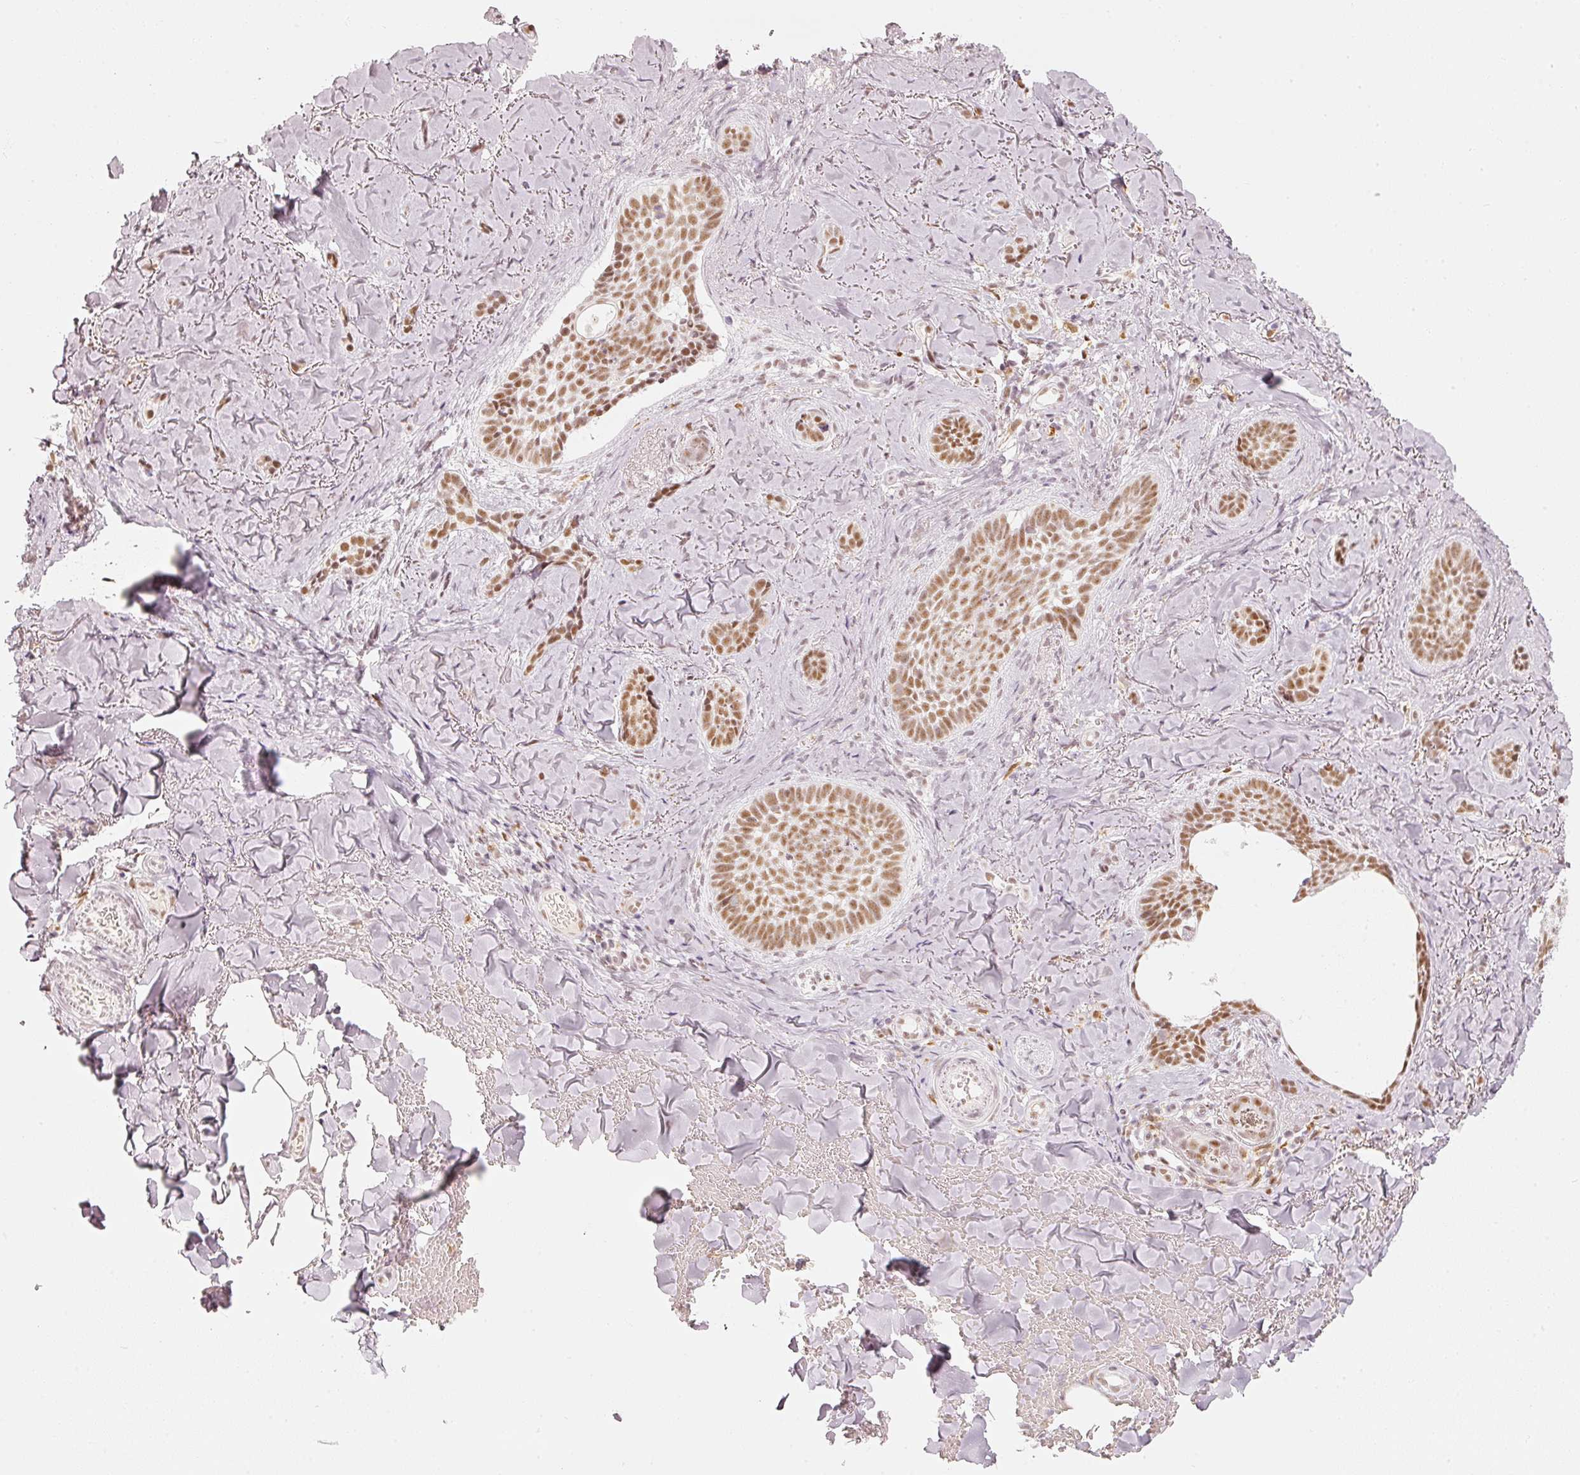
{"staining": {"intensity": "moderate", "quantity": ">75%", "location": "nuclear"}, "tissue": "skin cancer", "cell_type": "Tumor cells", "image_type": "cancer", "snomed": [{"axis": "morphology", "description": "Basal cell carcinoma"}, {"axis": "topography", "description": "Skin"}], "caption": "High-magnification brightfield microscopy of skin basal cell carcinoma stained with DAB (3,3'-diaminobenzidine) (brown) and counterstained with hematoxylin (blue). tumor cells exhibit moderate nuclear staining is identified in about>75% of cells.", "gene": "PPP1R10", "patient": {"sex": "female", "age": 55}}